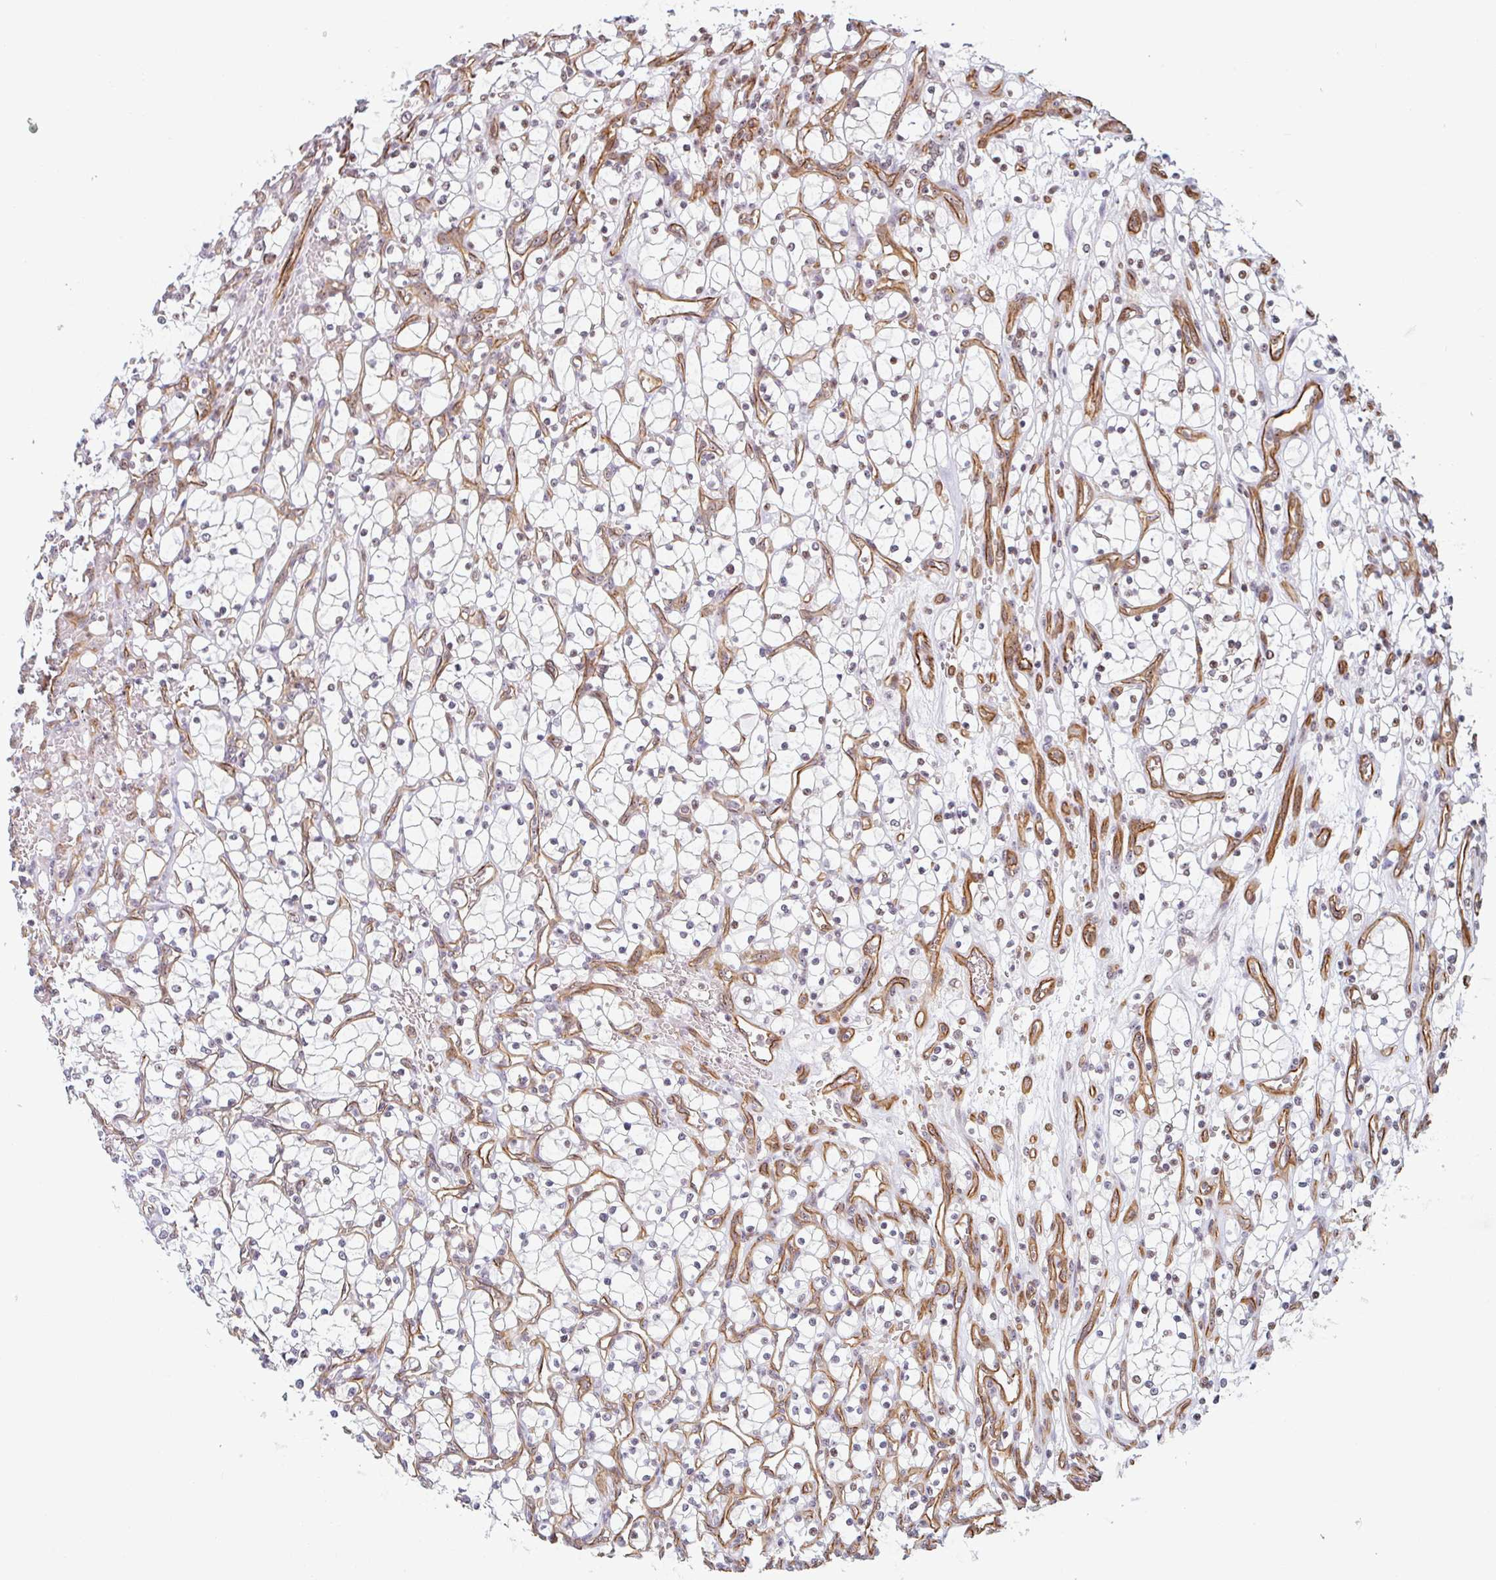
{"staining": {"intensity": "moderate", "quantity": "<25%", "location": "nuclear"}, "tissue": "renal cancer", "cell_type": "Tumor cells", "image_type": "cancer", "snomed": [{"axis": "morphology", "description": "Adenocarcinoma, NOS"}, {"axis": "topography", "description": "Kidney"}], "caption": "Immunohistochemistry (DAB (3,3'-diaminobenzidine)) staining of adenocarcinoma (renal) shows moderate nuclear protein positivity in approximately <25% of tumor cells.", "gene": "ZNF689", "patient": {"sex": "female", "age": 69}}